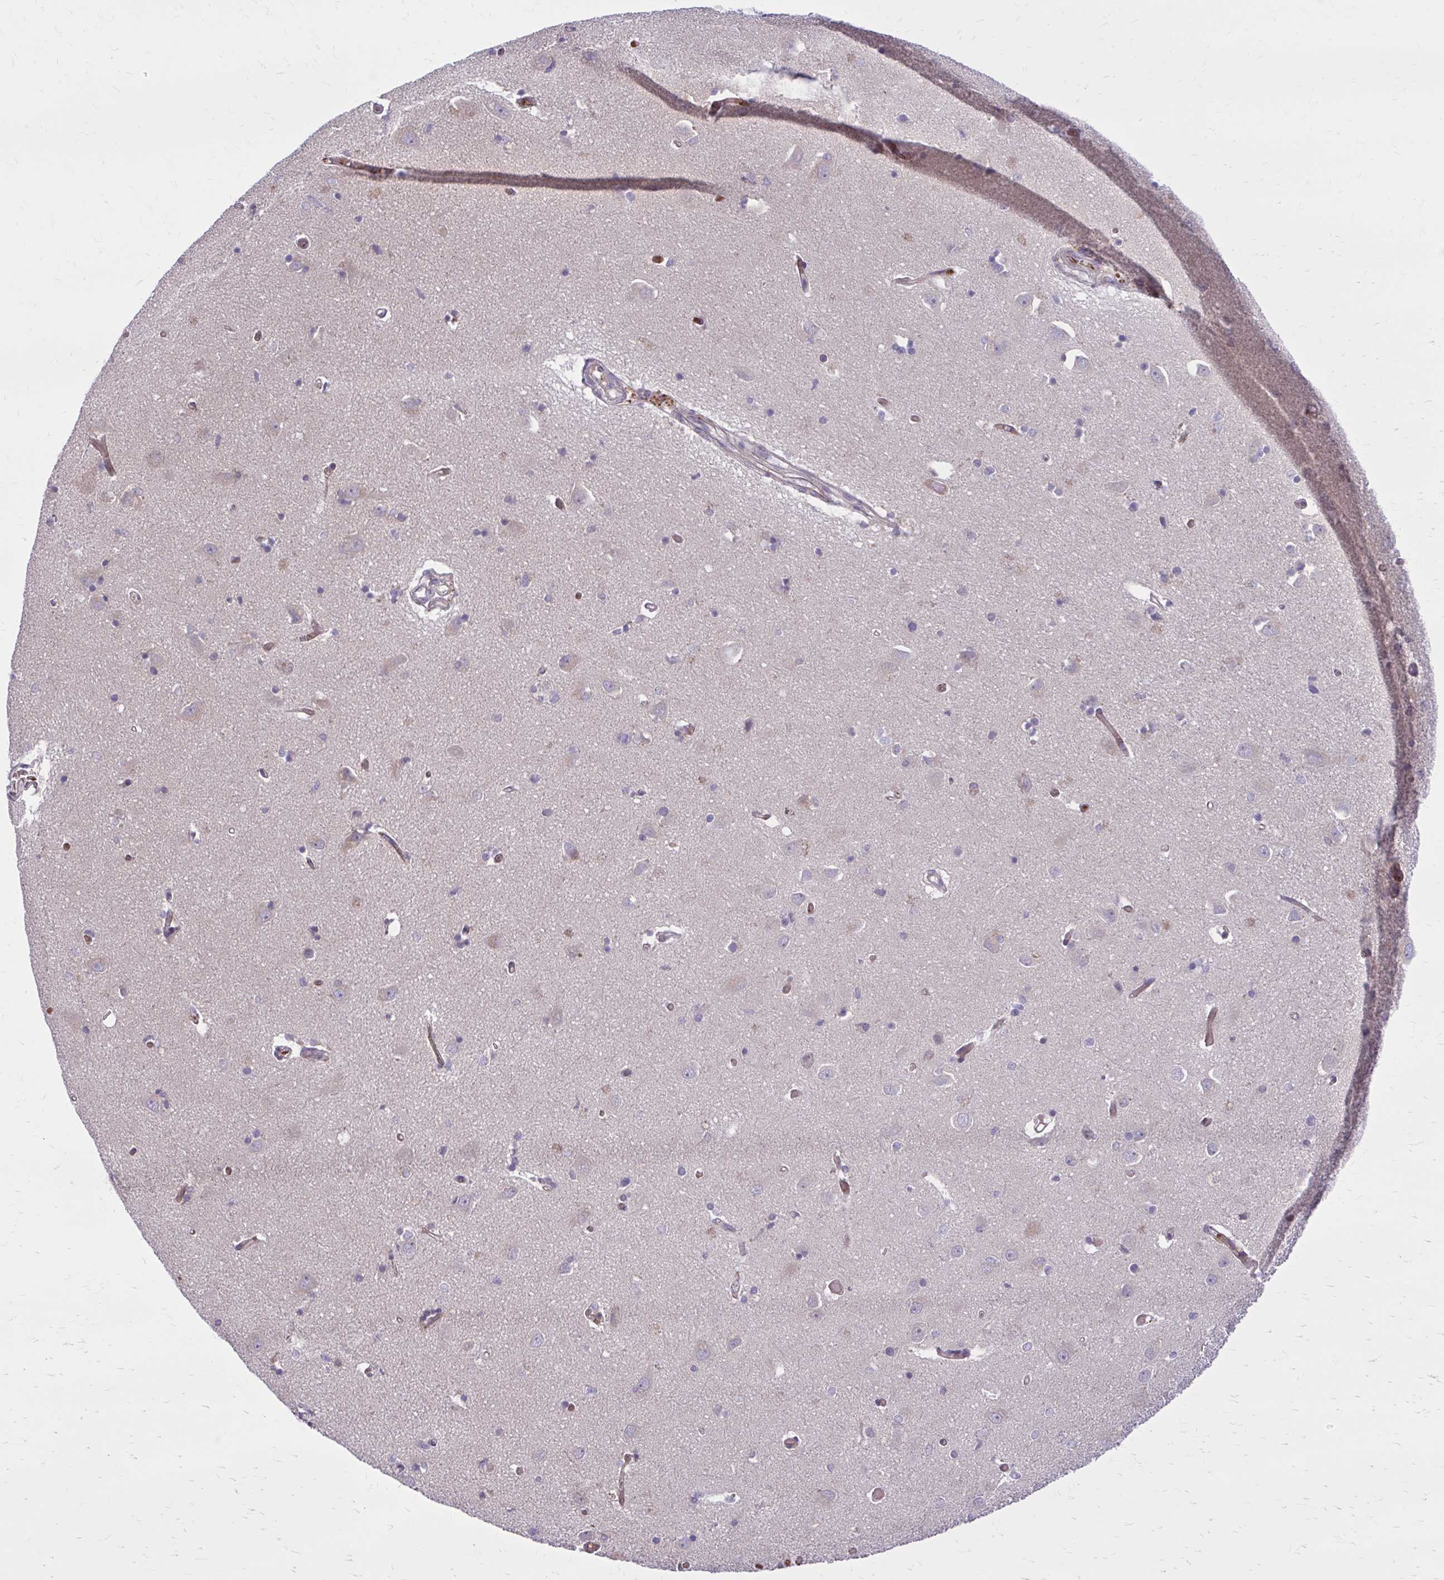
{"staining": {"intensity": "weak", "quantity": "<25%", "location": "cytoplasmic/membranous"}, "tissue": "caudate", "cell_type": "Glial cells", "image_type": "normal", "snomed": [{"axis": "morphology", "description": "Normal tissue, NOS"}, {"axis": "topography", "description": "Lateral ventricle wall"}, {"axis": "topography", "description": "Hippocampus"}], "caption": "Immunohistochemistry photomicrograph of unremarkable human caudate stained for a protein (brown), which shows no positivity in glial cells.", "gene": "SNF8", "patient": {"sex": "female", "age": 63}}